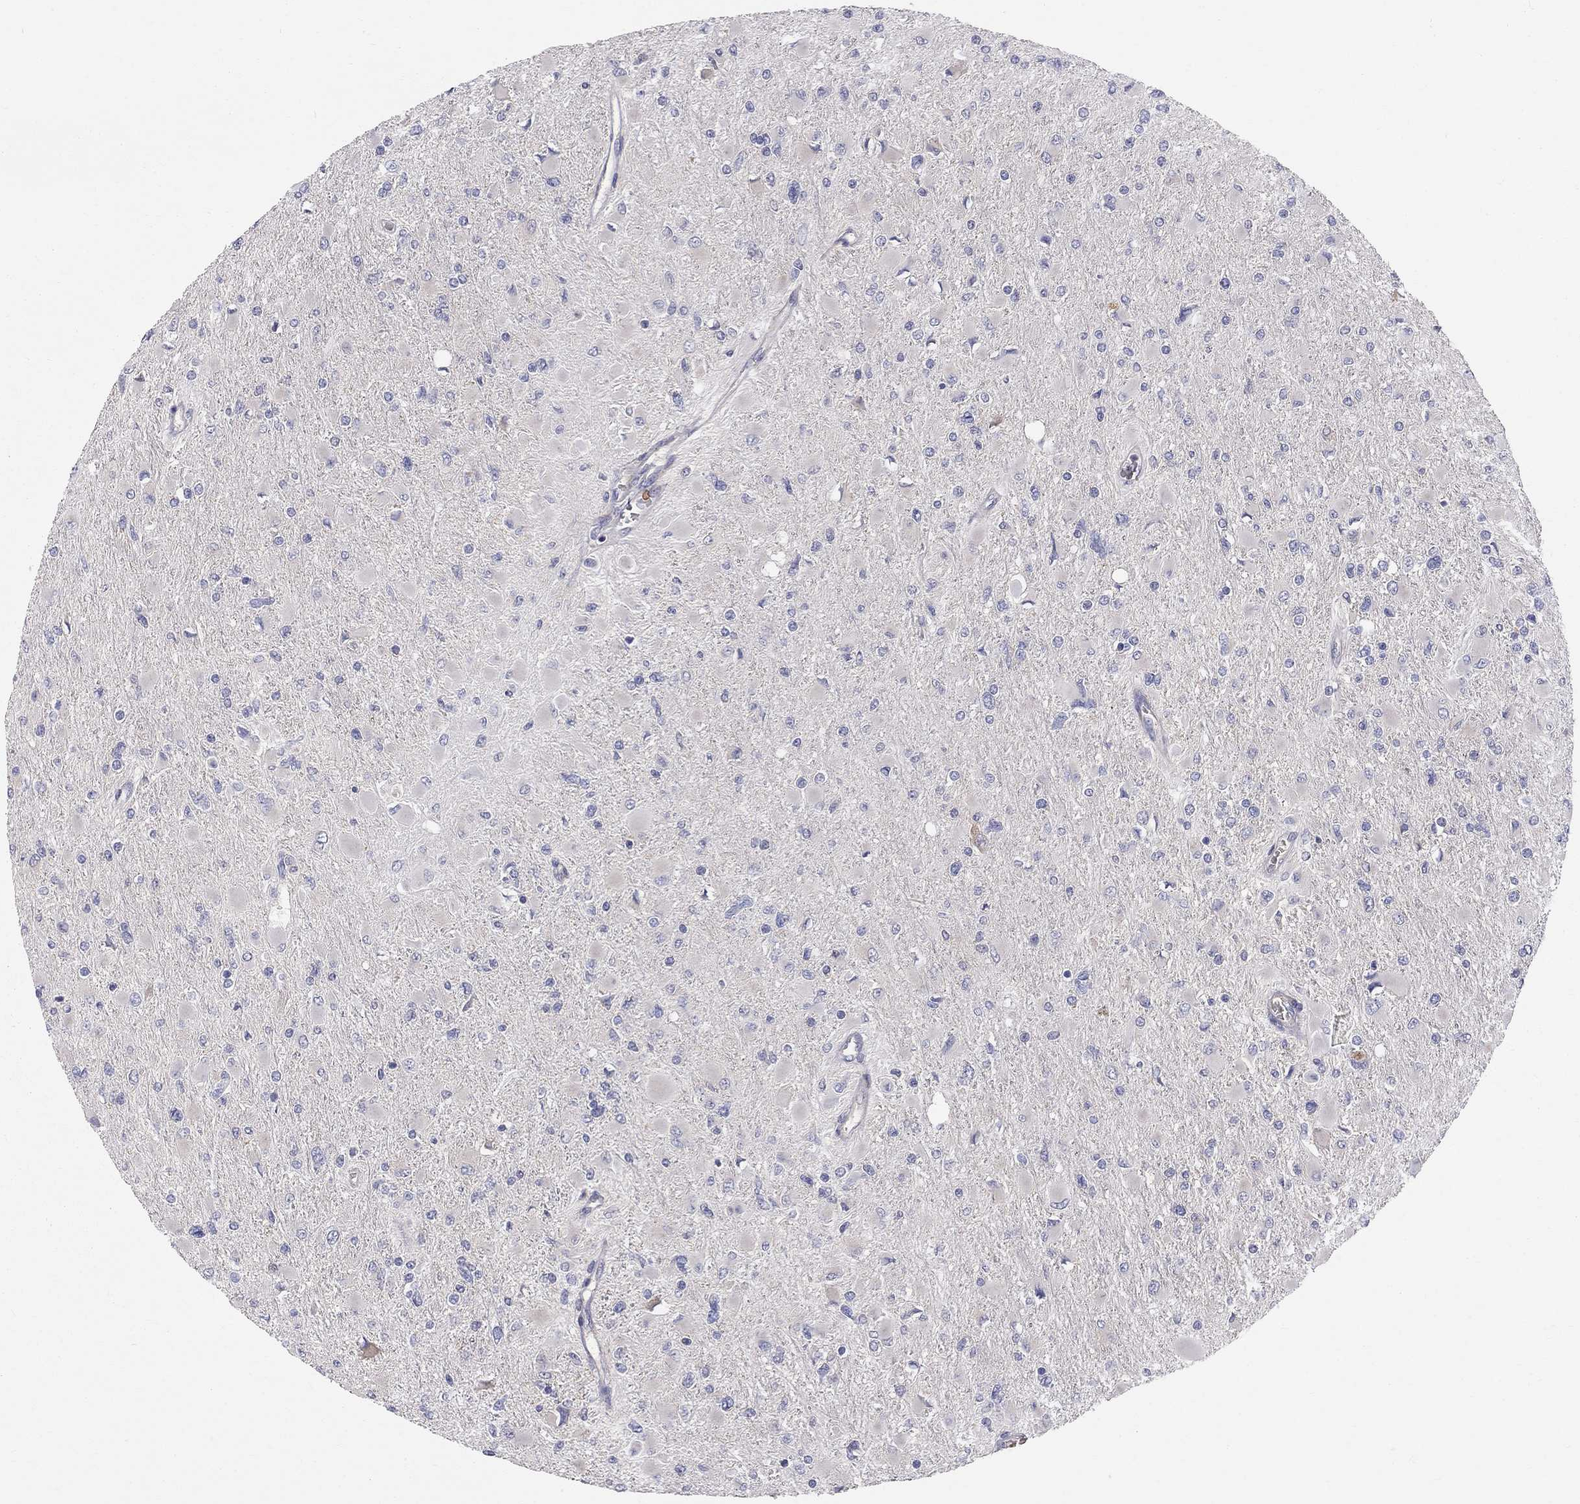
{"staining": {"intensity": "negative", "quantity": "none", "location": "none"}, "tissue": "glioma", "cell_type": "Tumor cells", "image_type": "cancer", "snomed": [{"axis": "morphology", "description": "Glioma, malignant, High grade"}, {"axis": "topography", "description": "Cerebral cortex"}], "caption": "IHC photomicrograph of neoplastic tissue: human malignant glioma (high-grade) stained with DAB (3,3'-diaminobenzidine) exhibits no significant protein staining in tumor cells.", "gene": "CASTOR1", "patient": {"sex": "female", "age": 36}}